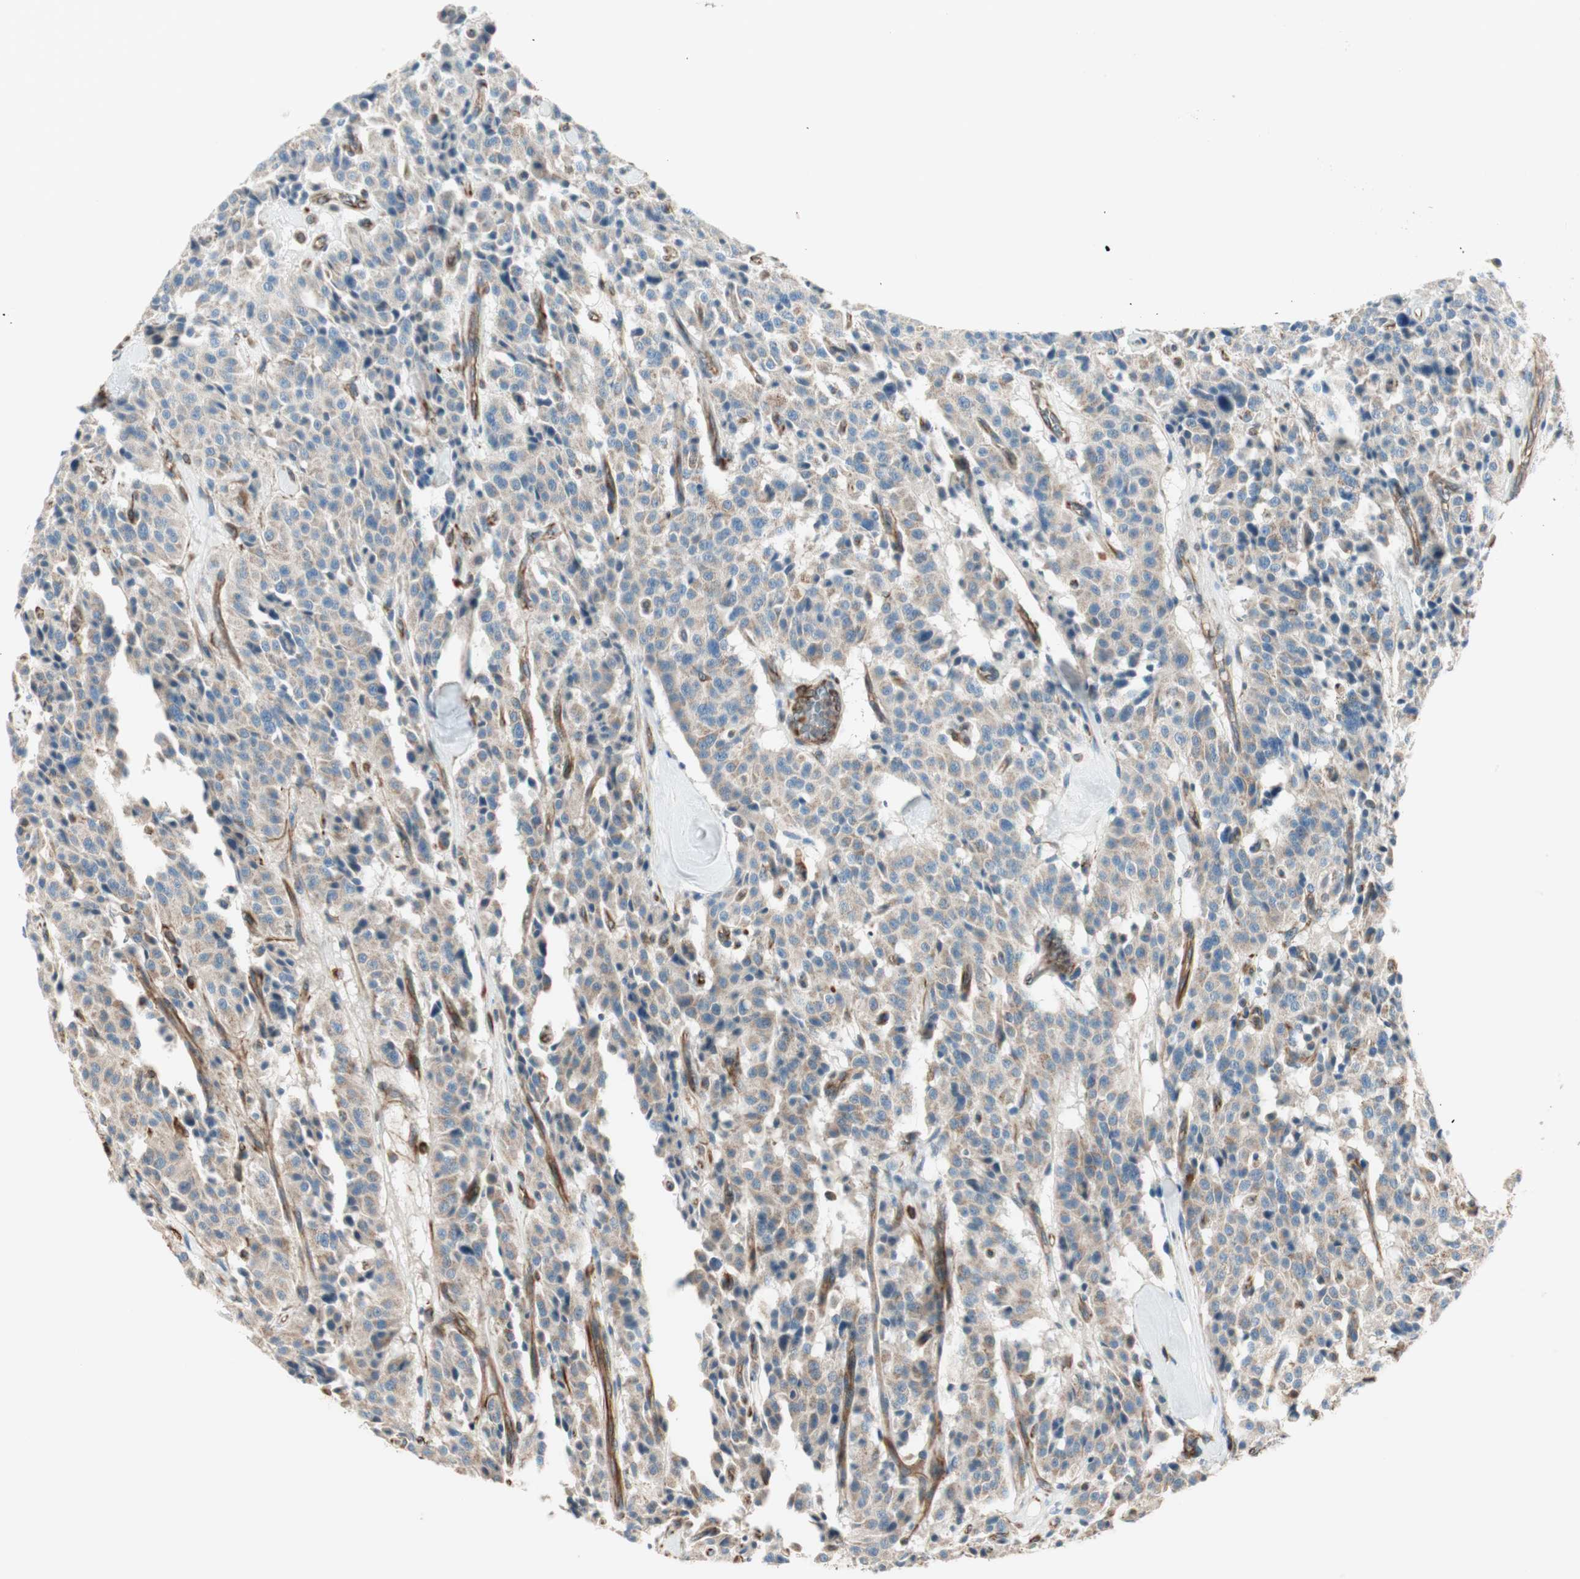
{"staining": {"intensity": "weak", "quantity": ">75%", "location": "cytoplasmic/membranous"}, "tissue": "carcinoid", "cell_type": "Tumor cells", "image_type": "cancer", "snomed": [{"axis": "morphology", "description": "Carcinoid, malignant, NOS"}, {"axis": "topography", "description": "Lung"}], "caption": "Tumor cells exhibit low levels of weak cytoplasmic/membranous expression in approximately >75% of cells in carcinoid.", "gene": "SRCIN1", "patient": {"sex": "male", "age": 30}}